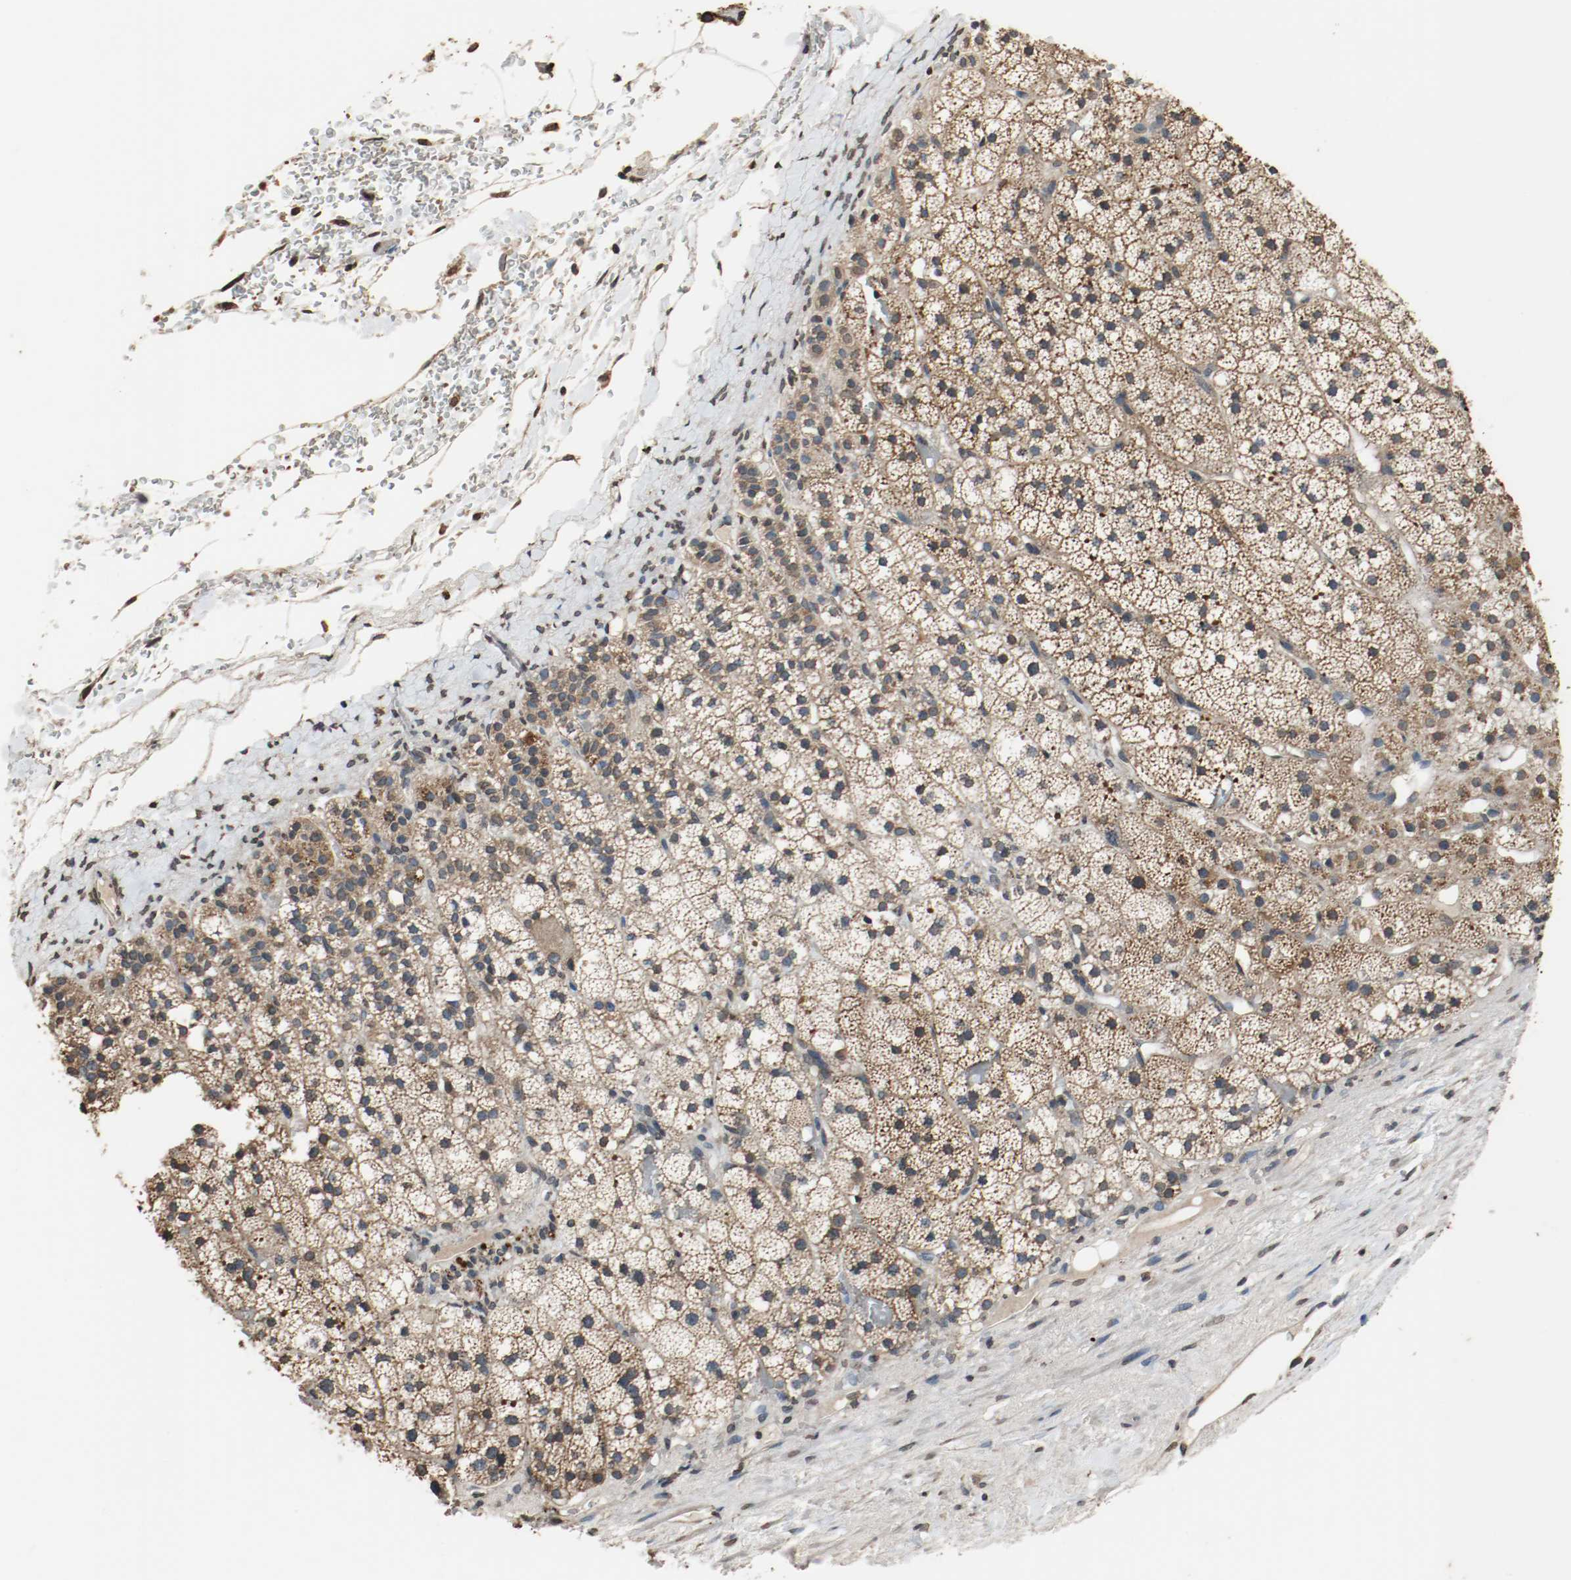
{"staining": {"intensity": "moderate", "quantity": ">75%", "location": "cytoplasmic/membranous"}, "tissue": "adrenal gland", "cell_type": "Glandular cells", "image_type": "normal", "snomed": [{"axis": "morphology", "description": "Normal tissue, NOS"}, {"axis": "topography", "description": "Adrenal gland"}], "caption": "Immunohistochemistry (IHC) image of unremarkable human adrenal gland stained for a protein (brown), which displays medium levels of moderate cytoplasmic/membranous positivity in approximately >75% of glandular cells.", "gene": "RTN4", "patient": {"sex": "male", "age": 35}}